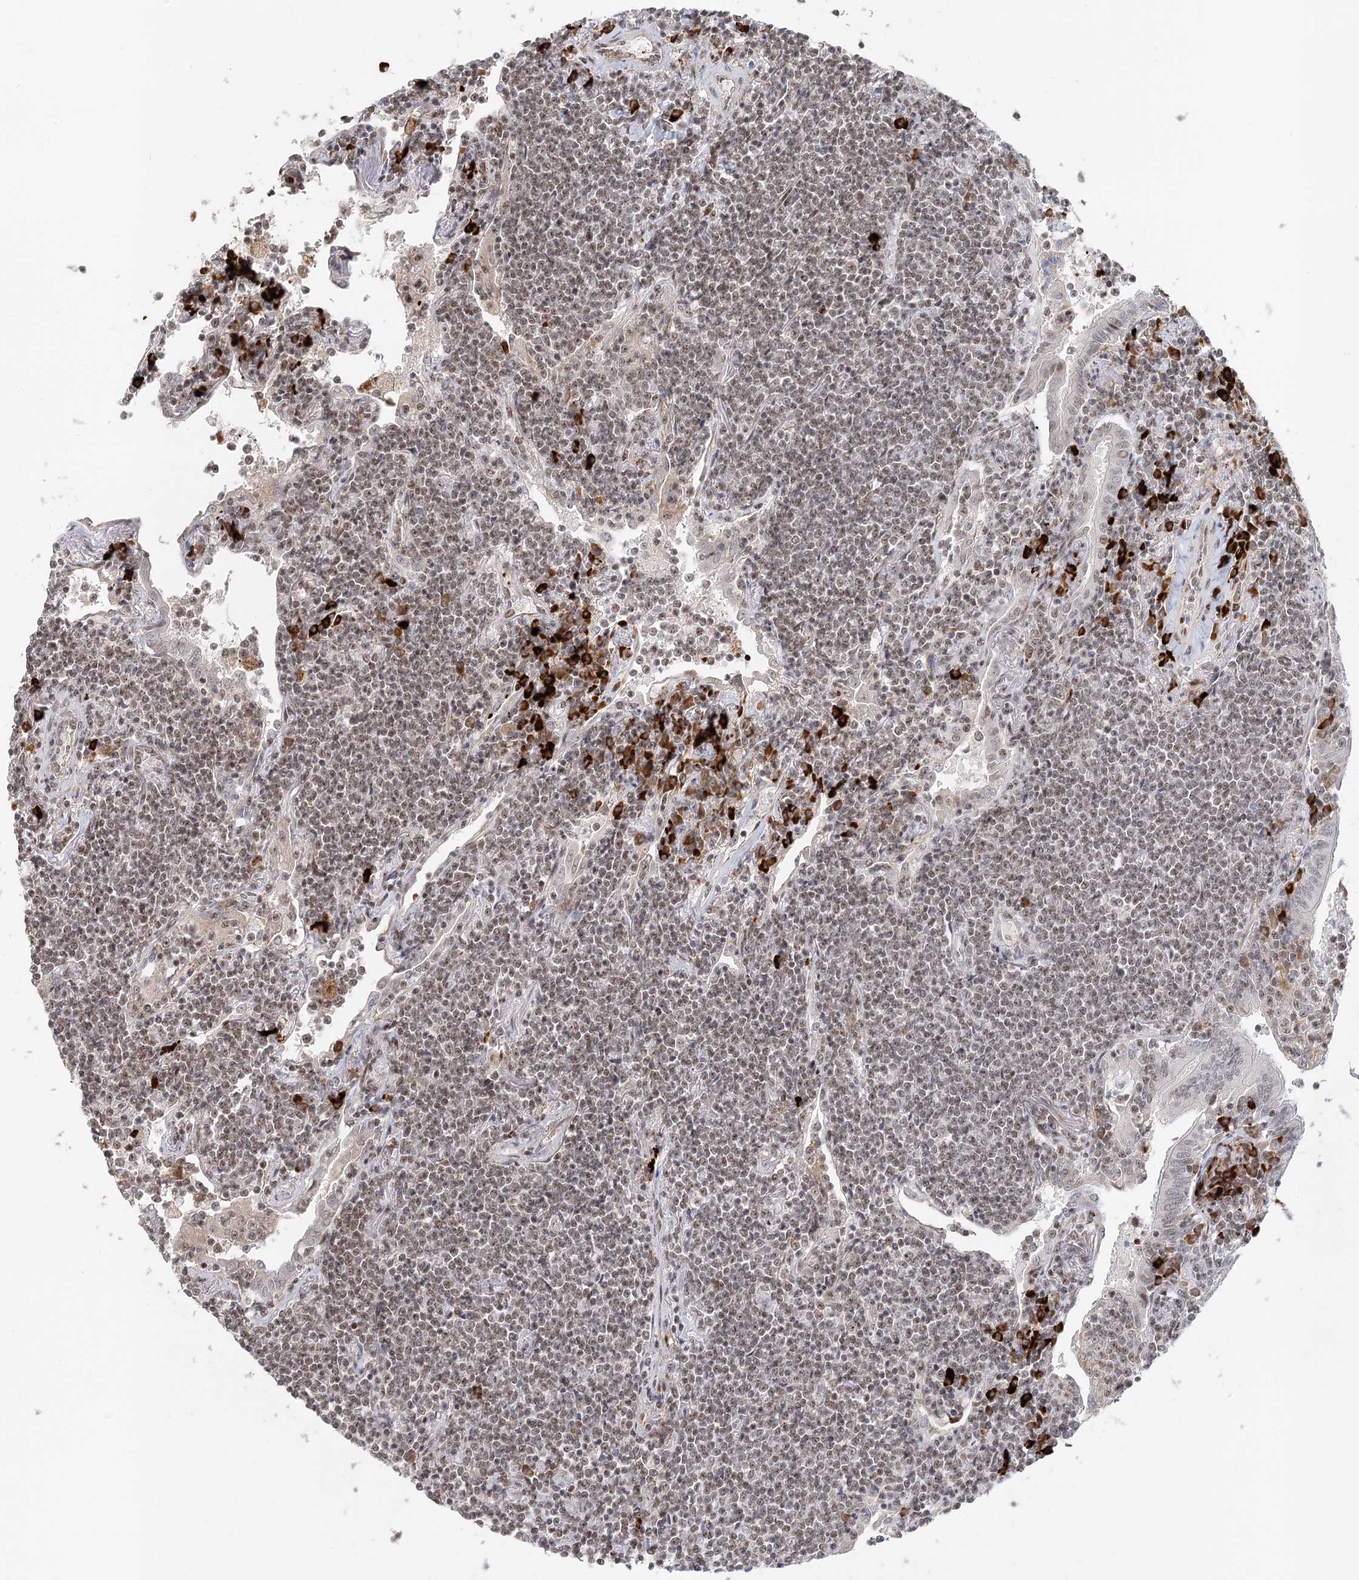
{"staining": {"intensity": "weak", "quantity": ">75%", "location": "nuclear"}, "tissue": "lymphoma", "cell_type": "Tumor cells", "image_type": "cancer", "snomed": [{"axis": "morphology", "description": "Malignant lymphoma, non-Hodgkin's type, Low grade"}, {"axis": "topography", "description": "Lung"}], "caption": "Lymphoma was stained to show a protein in brown. There is low levels of weak nuclear expression in about >75% of tumor cells.", "gene": "BNIP5", "patient": {"sex": "female", "age": 71}}